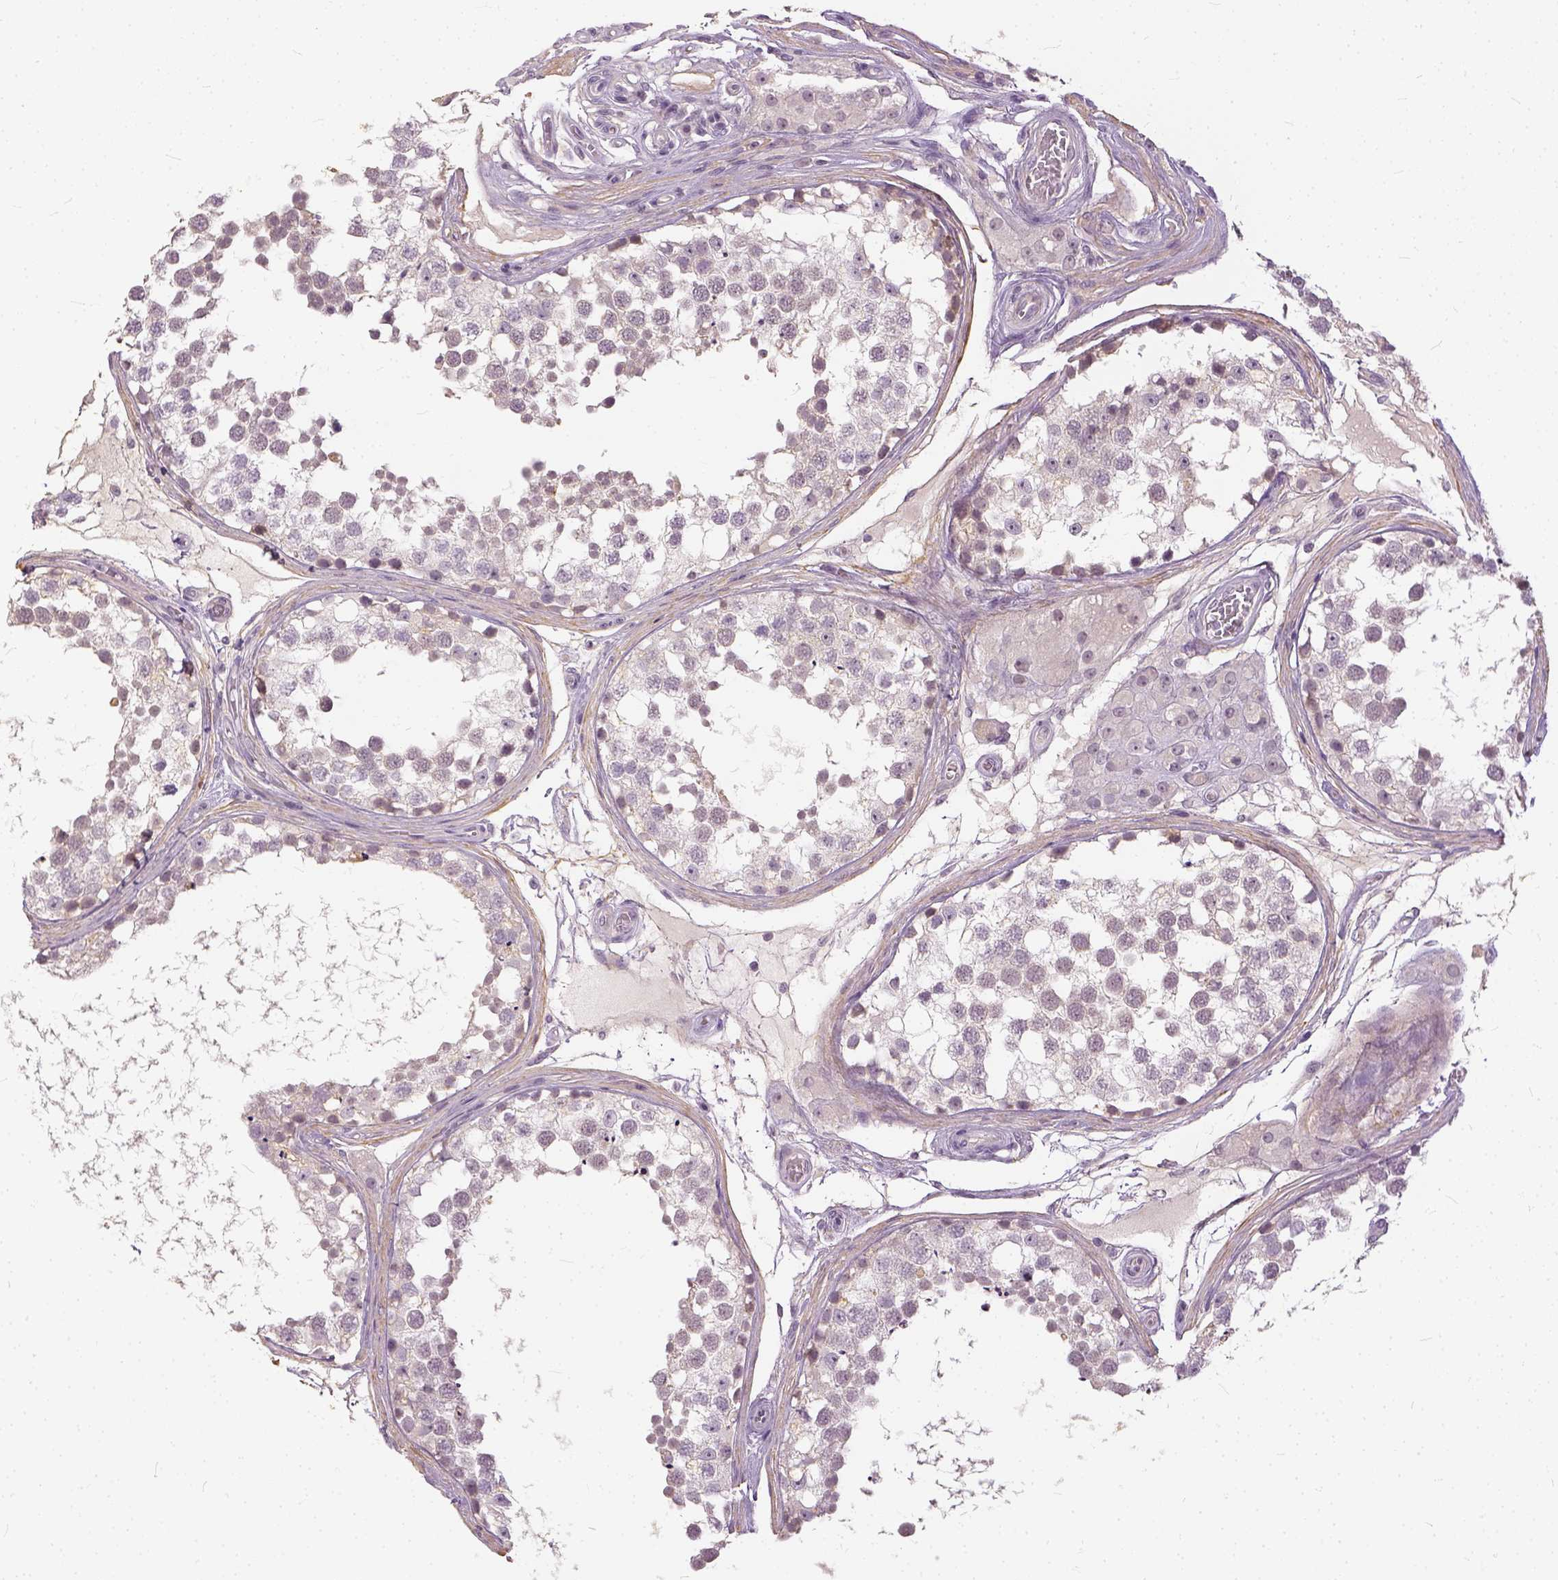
{"staining": {"intensity": "weak", "quantity": "<25%", "location": "cytoplasmic/membranous"}, "tissue": "testis", "cell_type": "Cells in seminiferous ducts", "image_type": "normal", "snomed": [{"axis": "morphology", "description": "Normal tissue, NOS"}, {"axis": "morphology", "description": "Seminoma, NOS"}, {"axis": "topography", "description": "Testis"}], "caption": "Immunohistochemical staining of normal testis demonstrates no significant staining in cells in seminiferous ducts.", "gene": "ANO2", "patient": {"sex": "male", "age": 65}}